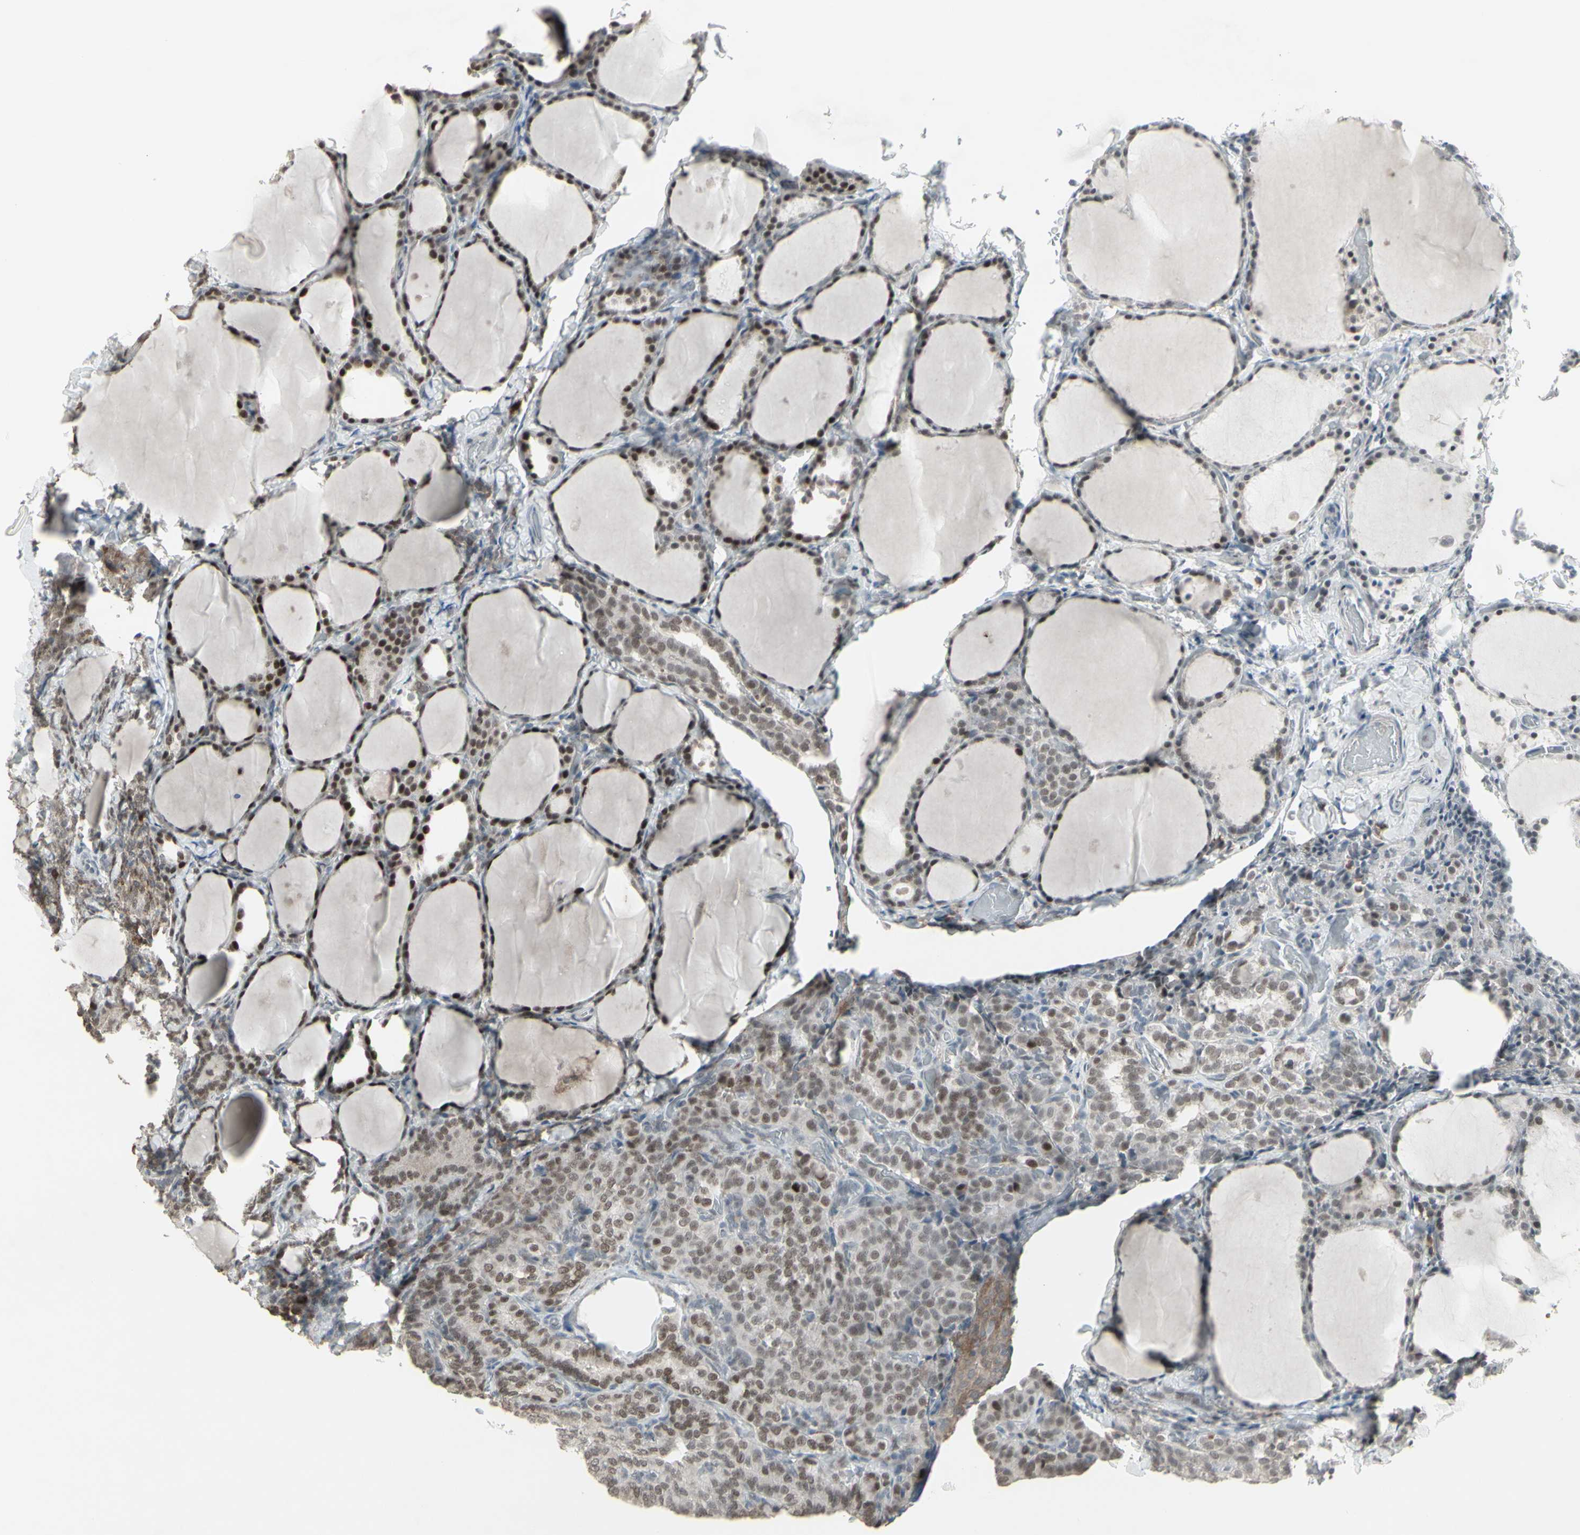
{"staining": {"intensity": "moderate", "quantity": "25%-75%", "location": "nuclear"}, "tissue": "thyroid cancer", "cell_type": "Tumor cells", "image_type": "cancer", "snomed": [{"axis": "morphology", "description": "Normal tissue, NOS"}, {"axis": "morphology", "description": "Papillary adenocarcinoma, NOS"}, {"axis": "topography", "description": "Thyroid gland"}], "caption": "This is an image of IHC staining of thyroid cancer (papillary adenocarcinoma), which shows moderate expression in the nuclear of tumor cells.", "gene": "SAMSN1", "patient": {"sex": "female", "age": 30}}